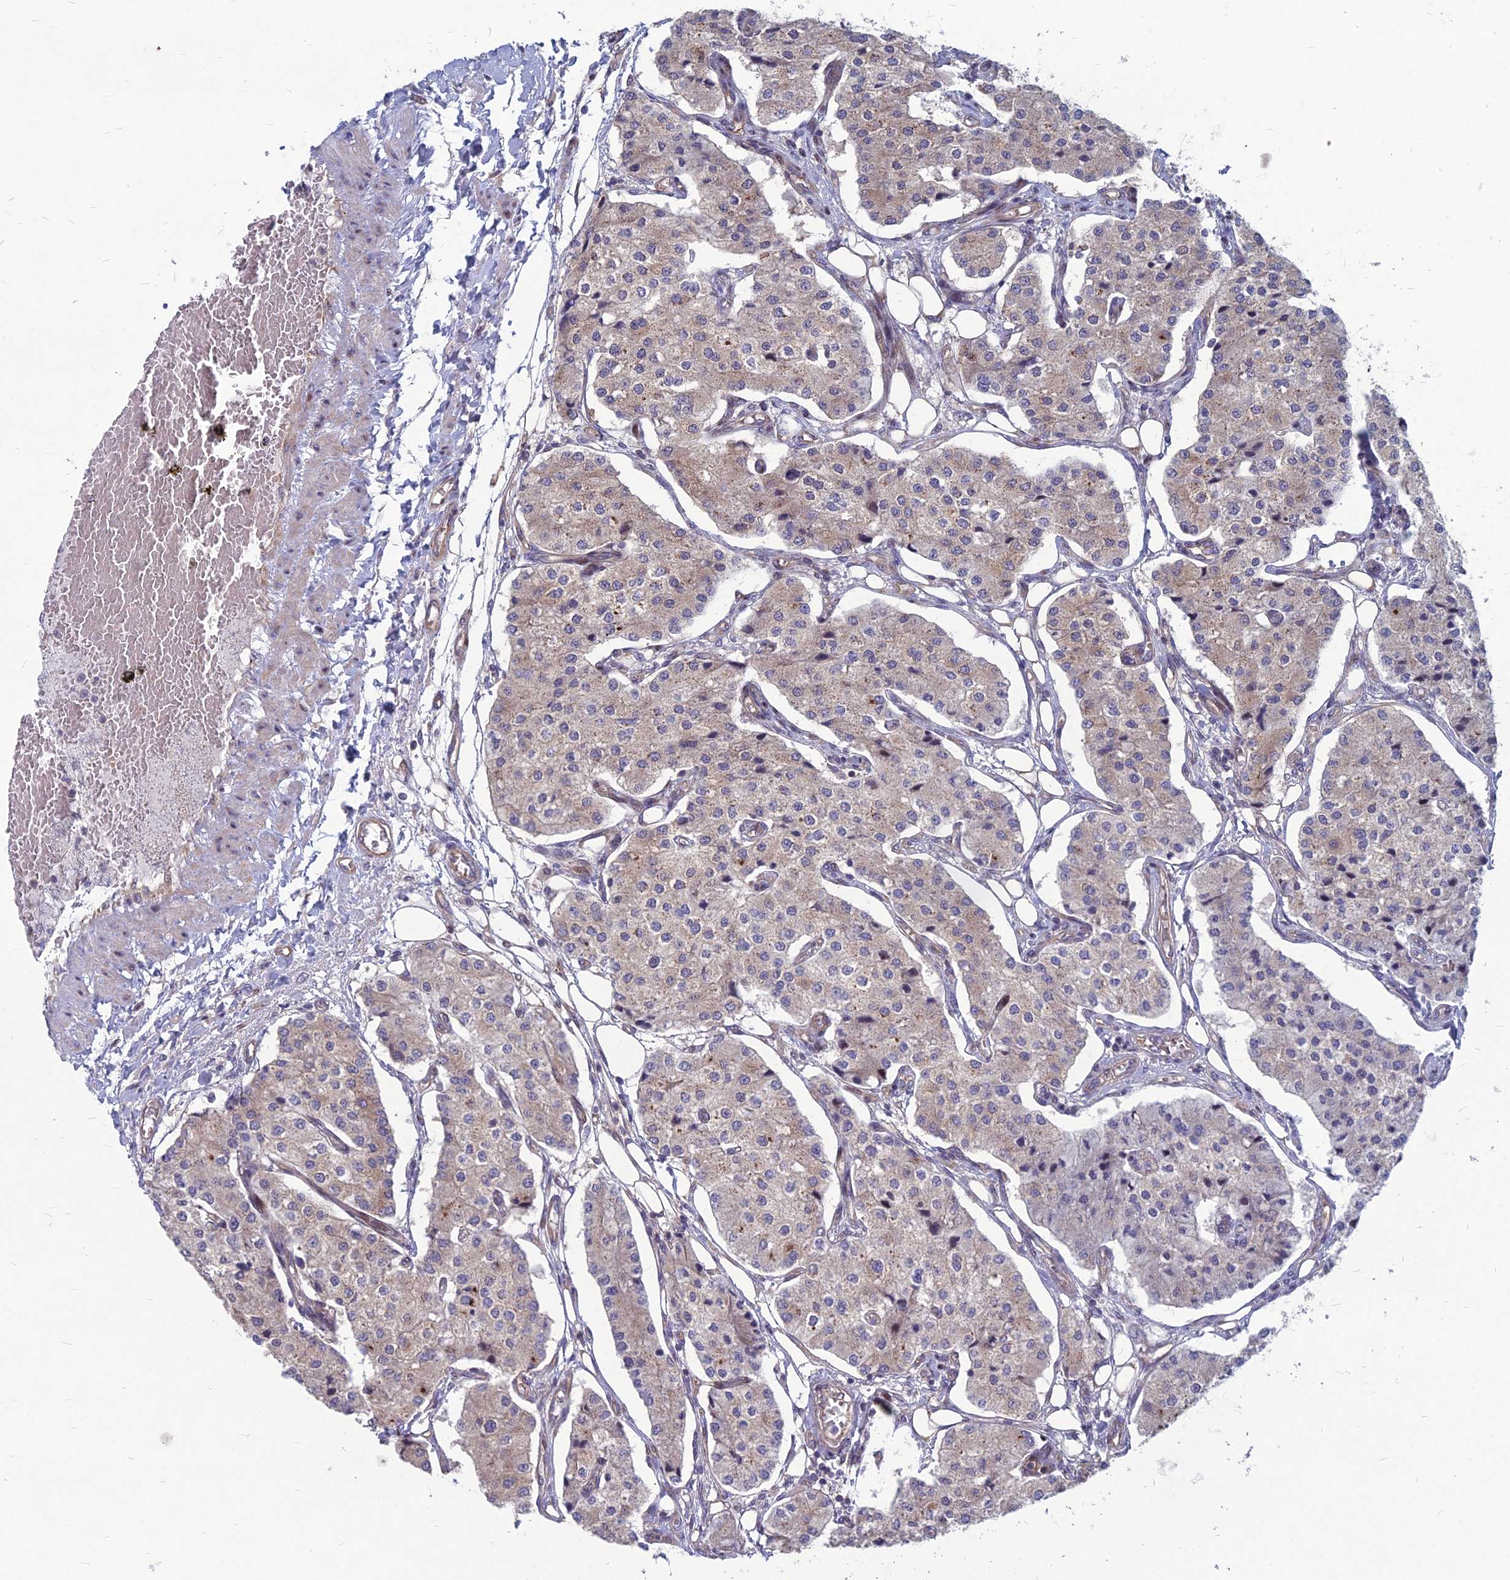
{"staining": {"intensity": "moderate", "quantity": "<25%", "location": "cytoplasmic/membranous"}, "tissue": "carcinoid", "cell_type": "Tumor cells", "image_type": "cancer", "snomed": [{"axis": "morphology", "description": "Carcinoid, malignant, NOS"}, {"axis": "topography", "description": "Colon"}], "caption": "A brown stain highlights moderate cytoplasmic/membranous expression of a protein in human malignant carcinoid tumor cells.", "gene": "MFSD8", "patient": {"sex": "female", "age": 52}}